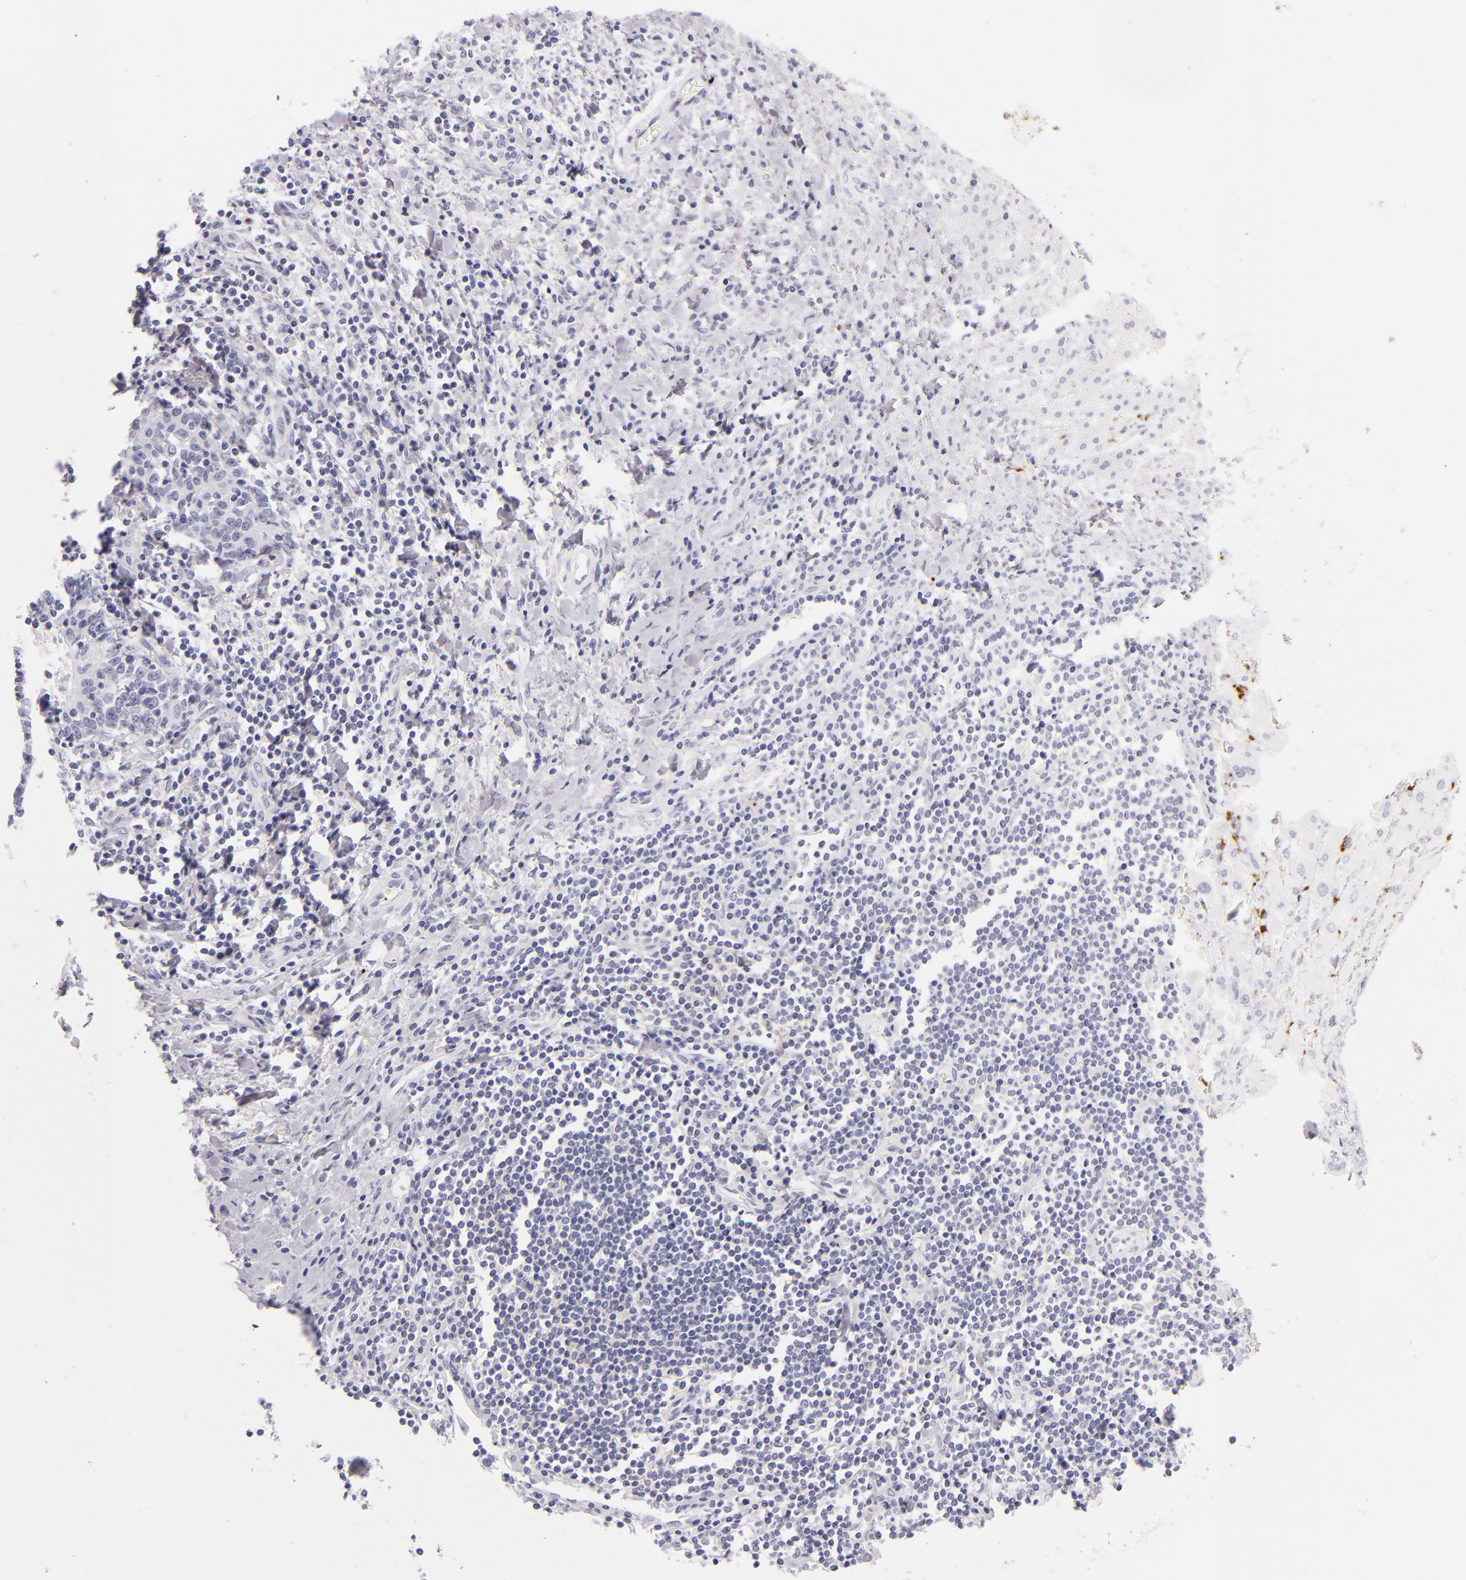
{"staining": {"intensity": "negative", "quantity": "none", "location": "none"}, "tissue": "liver cancer", "cell_type": "Tumor cells", "image_type": "cancer", "snomed": [{"axis": "morphology", "description": "Cholangiocarcinoma"}, {"axis": "topography", "description": "Liver"}], "caption": "A photomicrograph of liver cholangiocarcinoma stained for a protein shows no brown staining in tumor cells.", "gene": "GP1BA", "patient": {"sex": "male", "age": 57}}